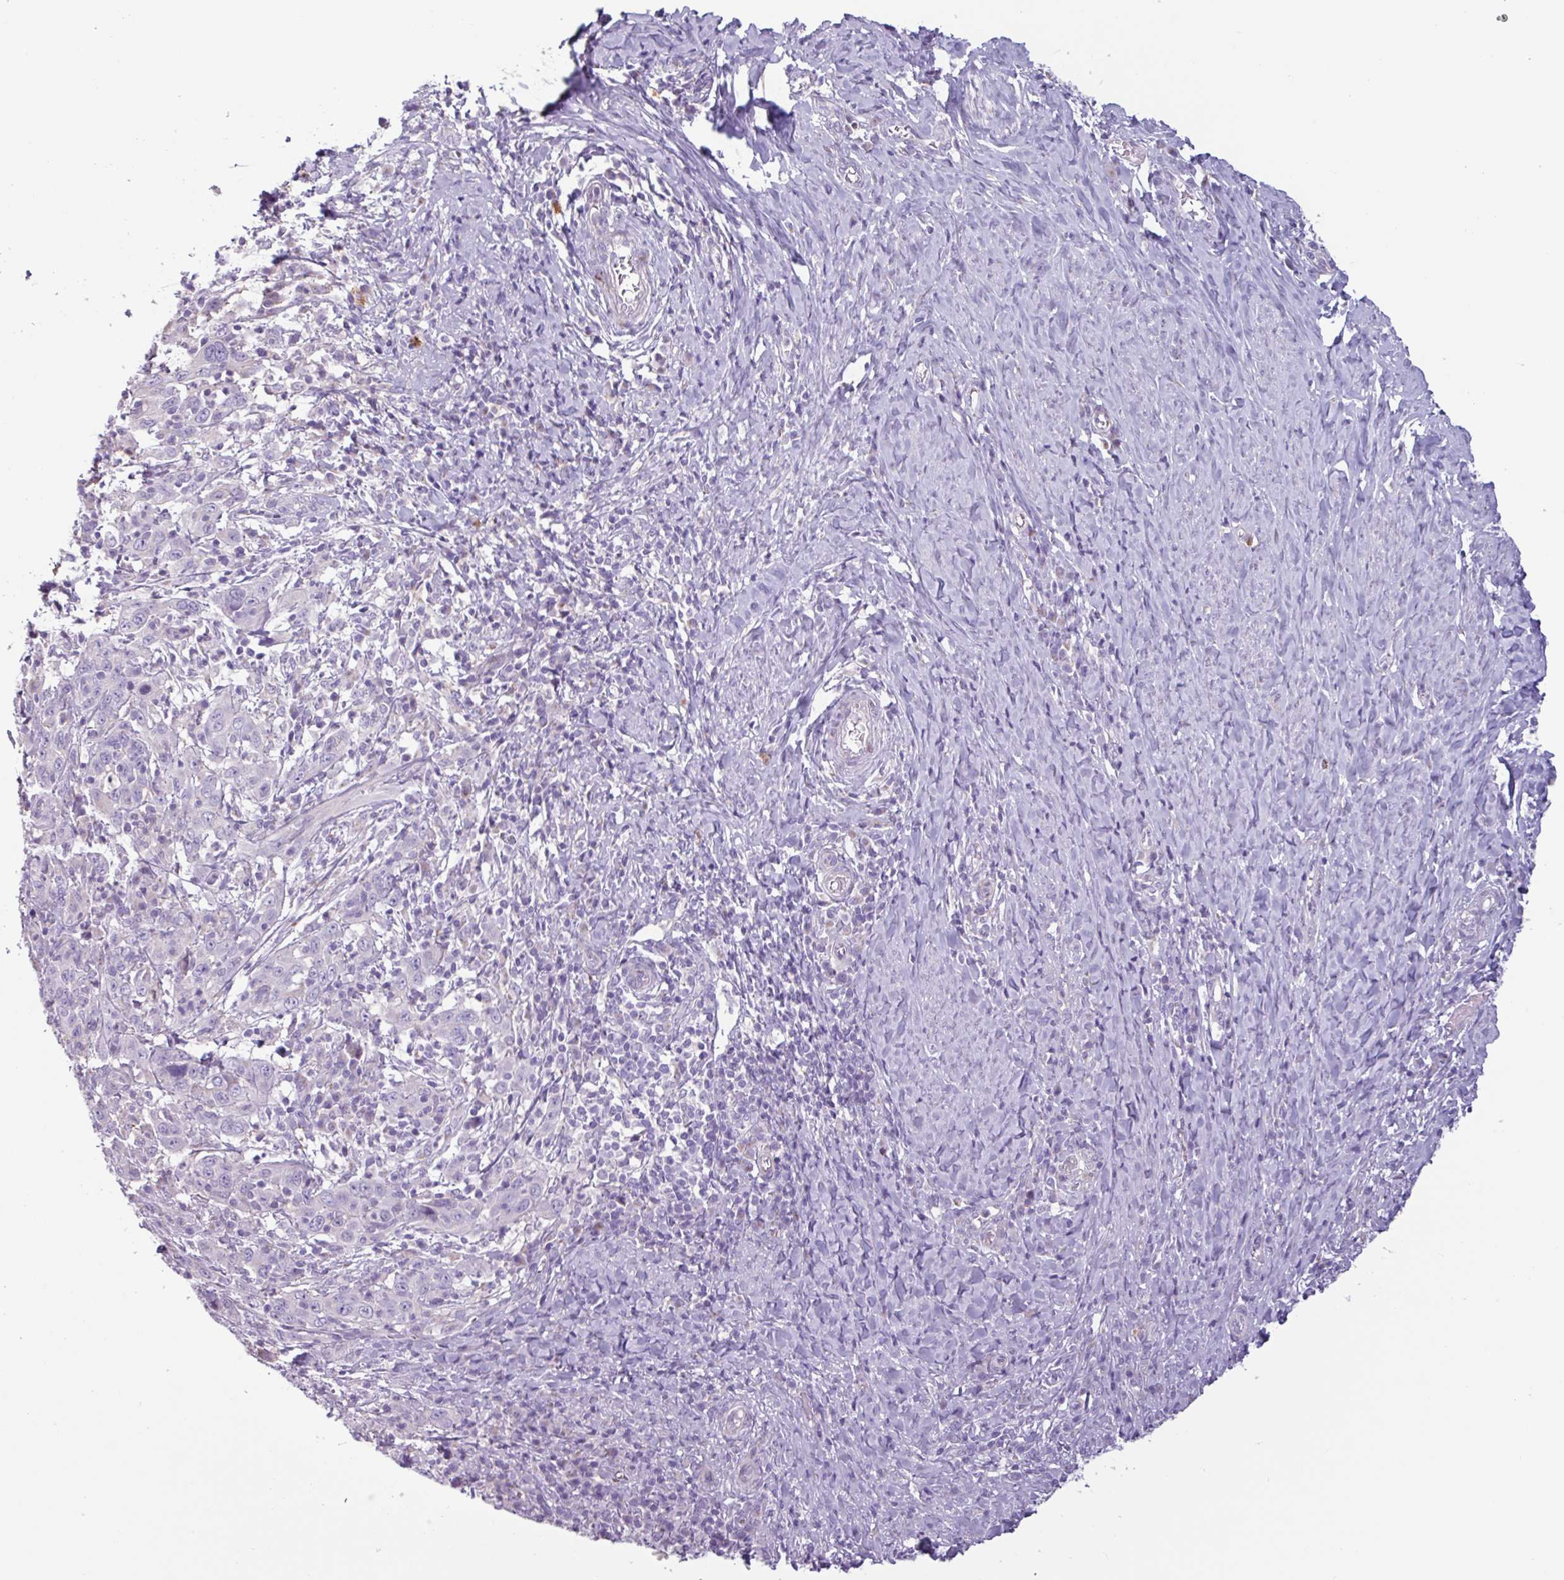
{"staining": {"intensity": "negative", "quantity": "none", "location": "none"}, "tissue": "cervical cancer", "cell_type": "Tumor cells", "image_type": "cancer", "snomed": [{"axis": "morphology", "description": "Squamous cell carcinoma, NOS"}, {"axis": "topography", "description": "Cervix"}], "caption": "There is no significant staining in tumor cells of squamous cell carcinoma (cervical). Brightfield microscopy of immunohistochemistry stained with DAB (3,3'-diaminobenzidine) (brown) and hematoxylin (blue), captured at high magnification.", "gene": "ADGRE1", "patient": {"sex": "female", "age": 46}}